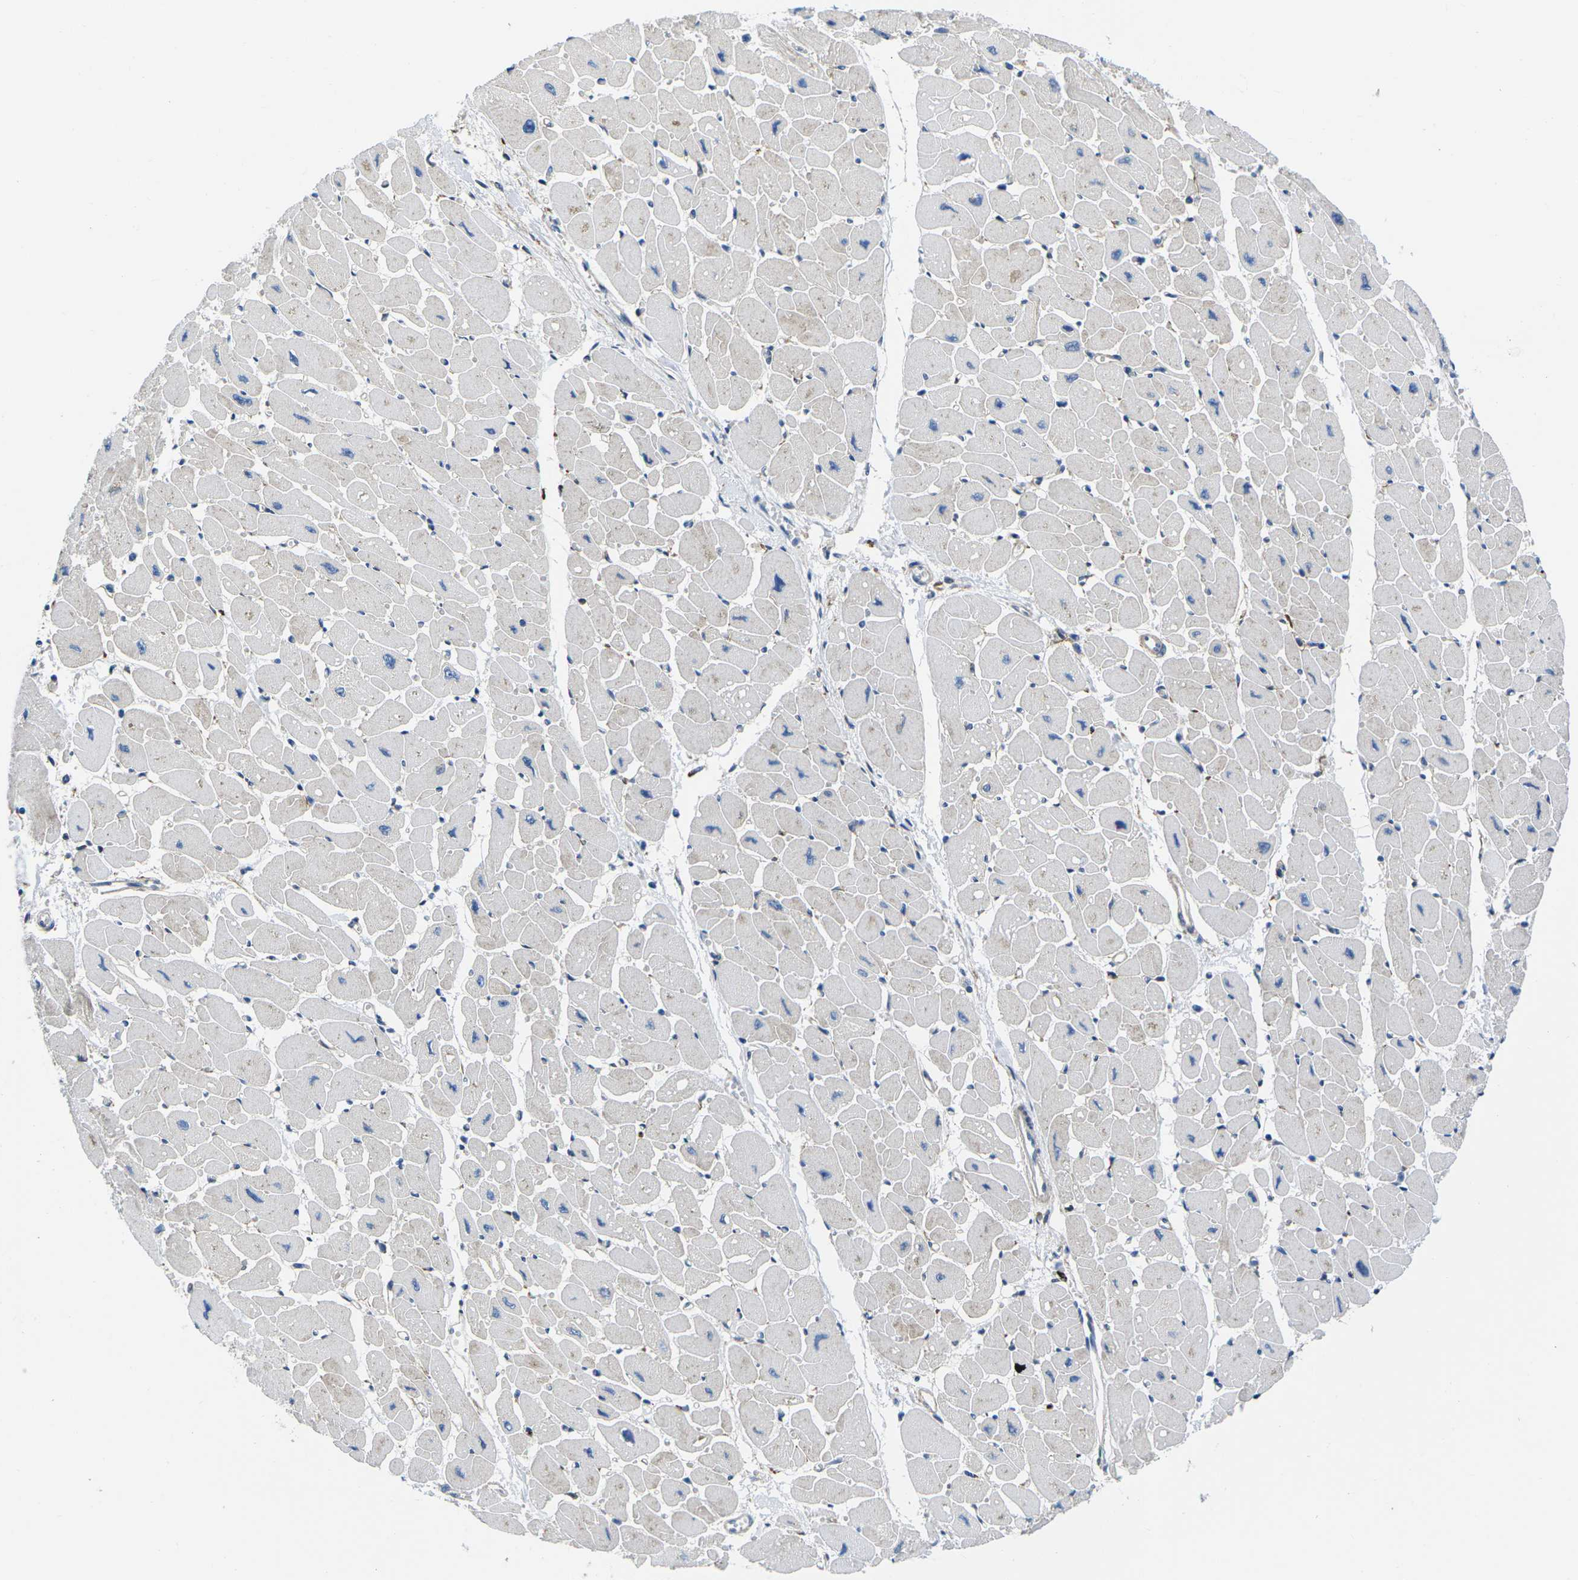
{"staining": {"intensity": "weak", "quantity": "<25%", "location": "cytoplasmic/membranous"}, "tissue": "heart muscle", "cell_type": "Cardiomyocytes", "image_type": "normal", "snomed": [{"axis": "morphology", "description": "Normal tissue, NOS"}, {"axis": "topography", "description": "Heart"}], "caption": "Immunohistochemistry (IHC) micrograph of normal human heart muscle stained for a protein (brown), which displays no positivity in cardiomyocytes.", "gene": "DLG1", "patient": {"sex": "female", "age": 54}}